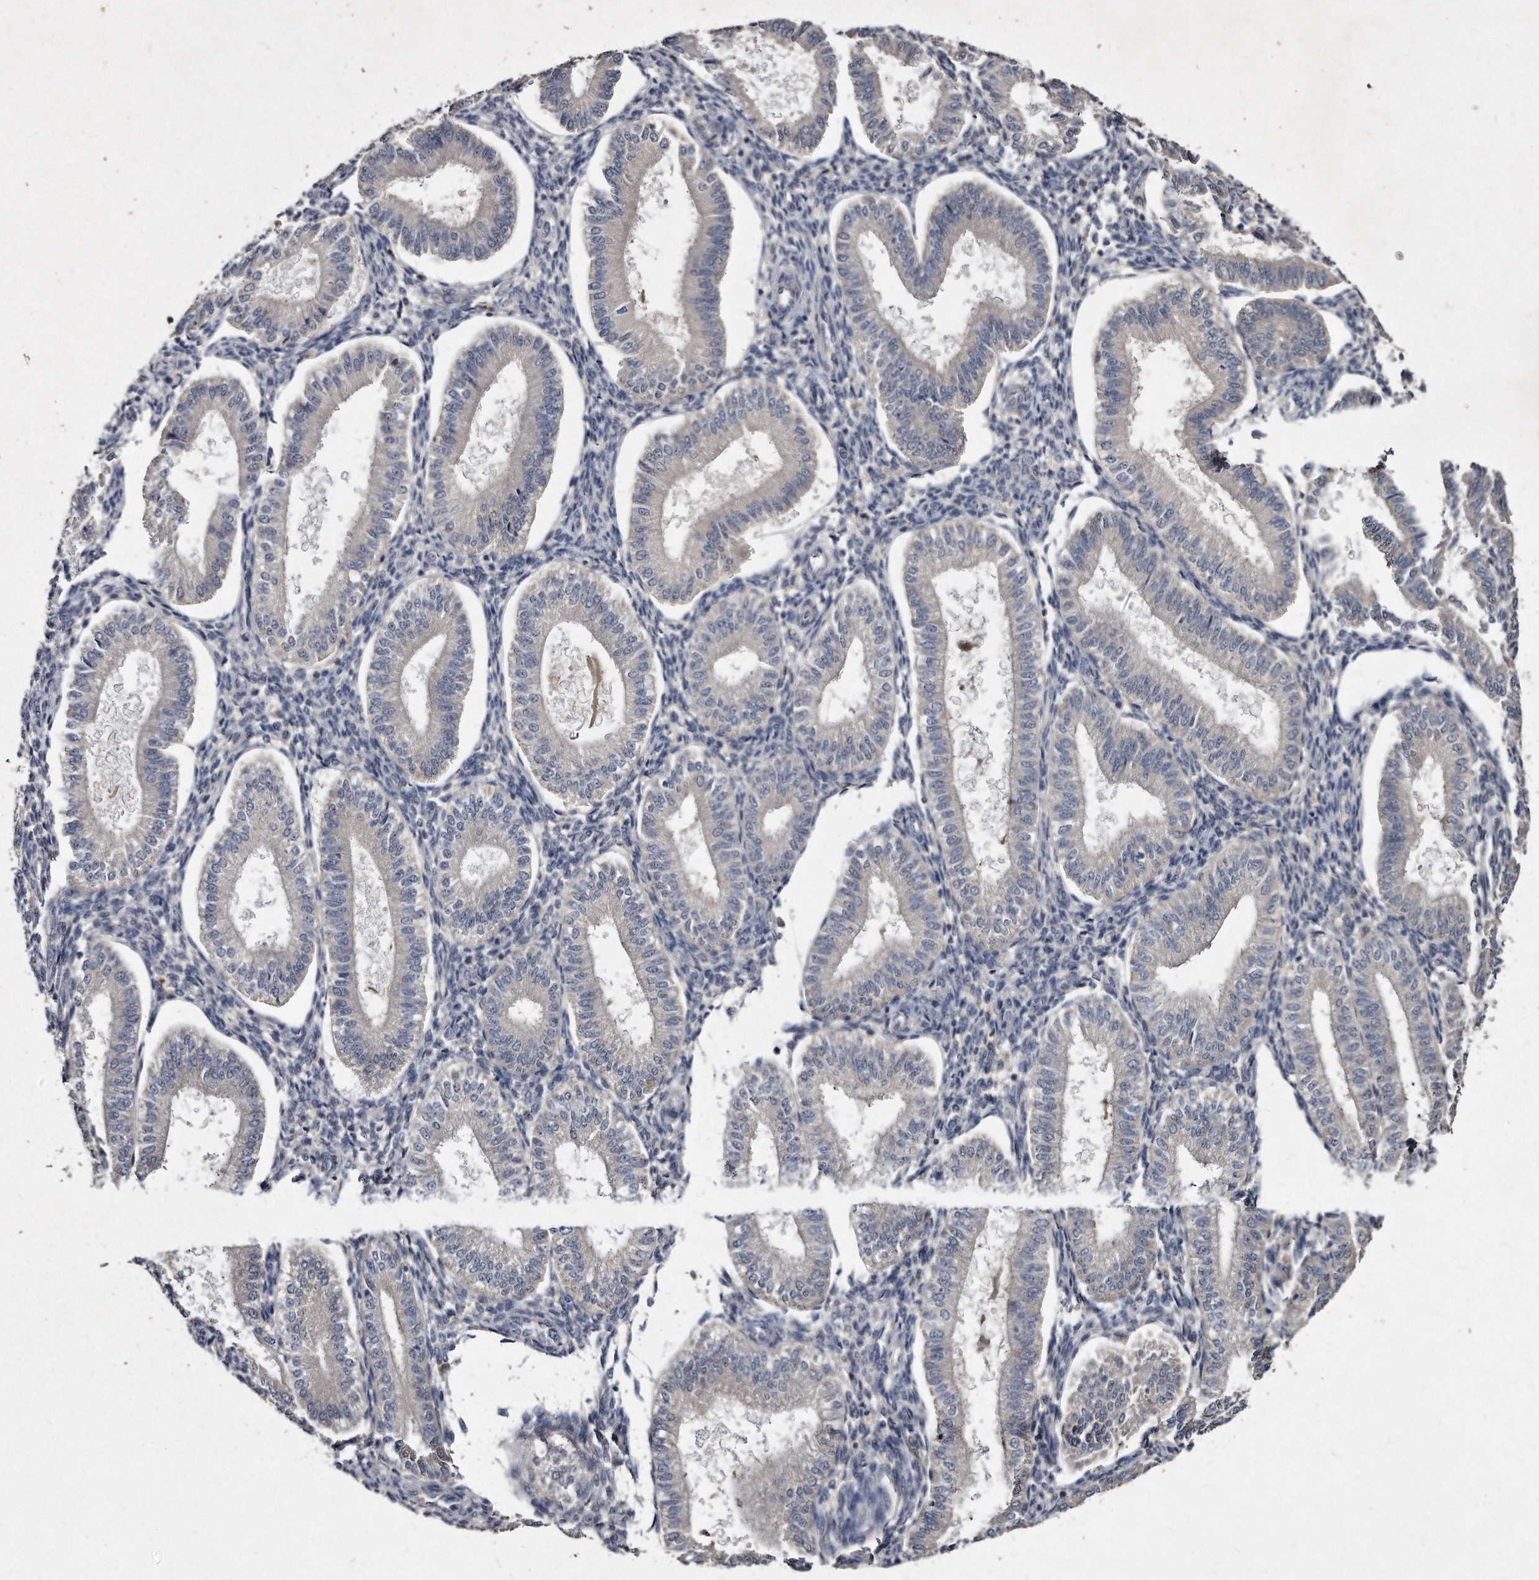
{"staining": {"intensity": "negative", "quantity": "none", "location": "none"}, "tissue": "endometrium", "cell_type": "Cells in endometrial stroma", "image_type": "normal", "snomed": [{"axis": "morphology", "description": "Normal tissue, NOS"}, {"axis": "topography", "description": "Endometrium"}], "caption": "The micrograph shows no staining of cells in endometrial stroma in unremarkable endometrium.", "gene": "KLHDC3", "patient": {"sex": "female", "age": 39}}